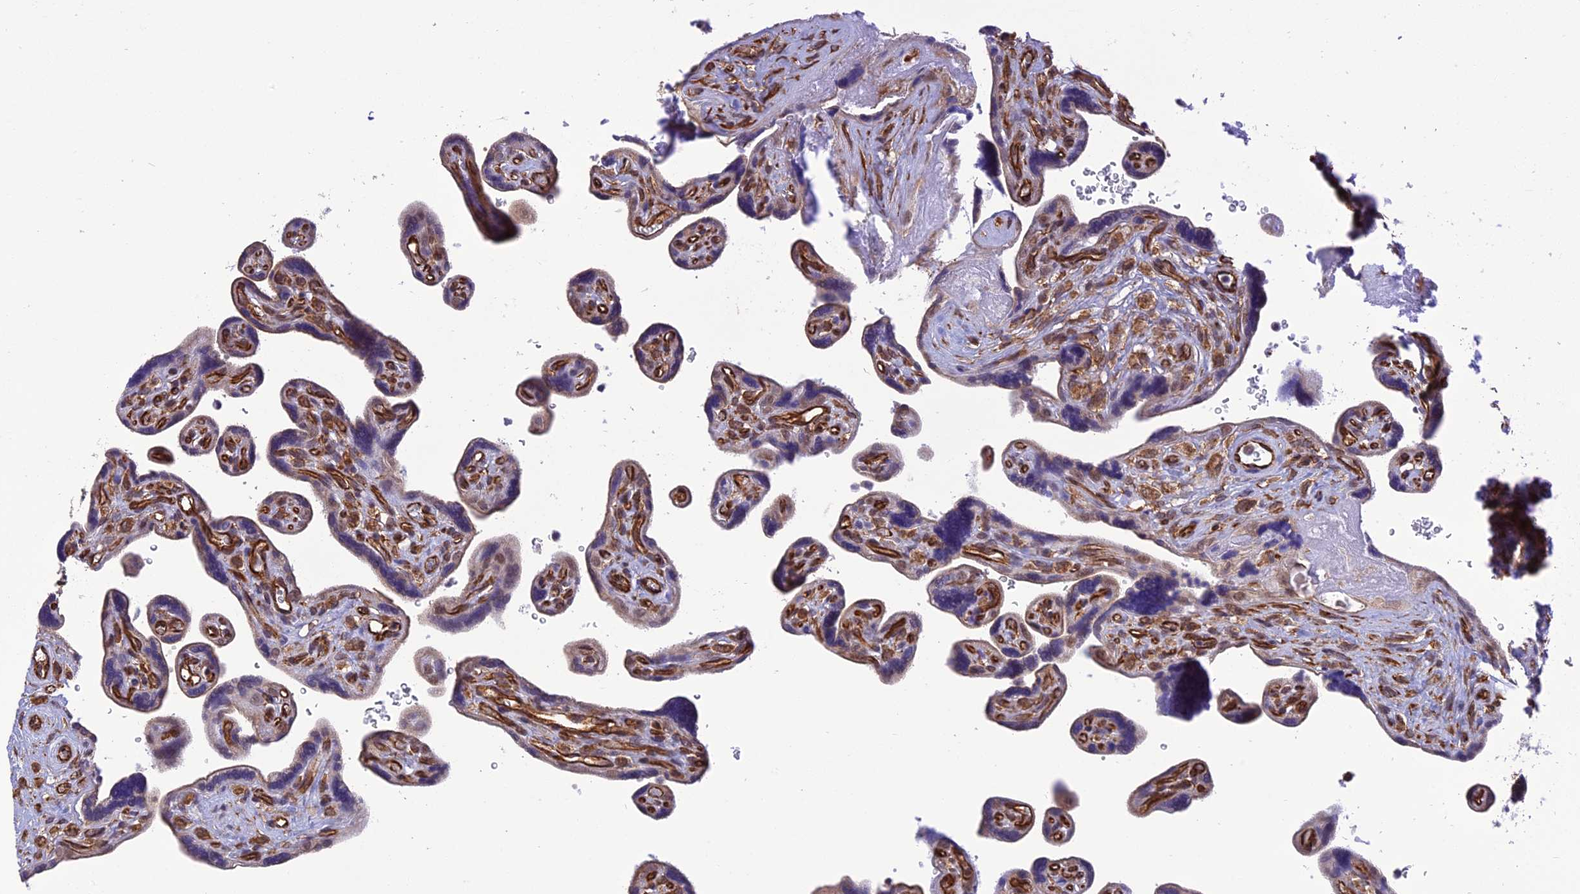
{"staining": {"intensity": "moderate", "quantity": ">75%", "location": "cytoplasmic/membranous,nuclear"}, "tissue": "placenta", "cell_type": "Decidual cells", "image_type": "normal", "snomed": [{"axis": "morphology", "description": "Normal tissue, NOS"}, {"axis": "topography", "description": "Placenta"}], "caption": "Immunohistochemistry (IHC) (DAB) staining of unremarkable human placenta shows moderate cytoplasmic/membranous,nuclear protein staining in about >75% of decidual cells.", "gene": "PAGR1", "patient": {"sex": "female", "age": 39}}